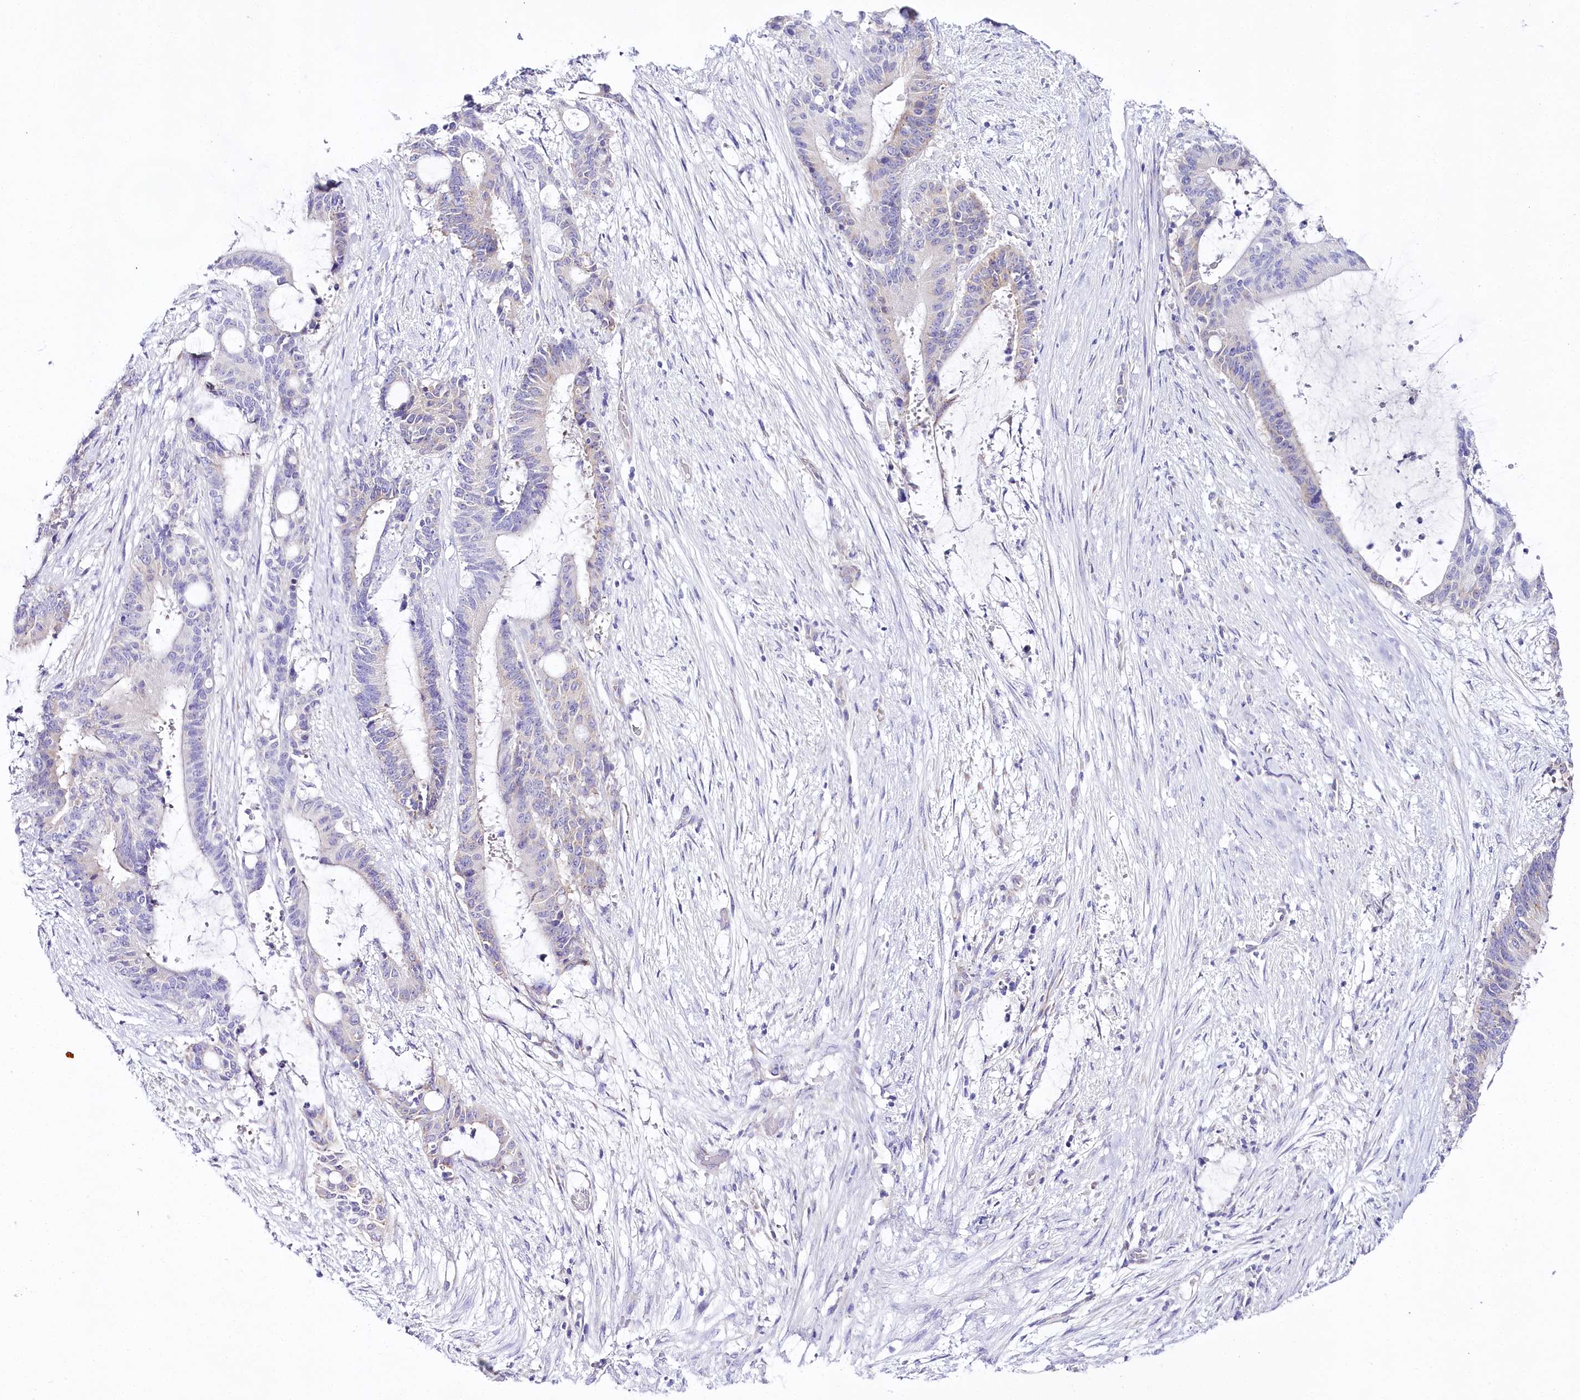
{"staining": {"intensity": "negative", "quantity": "none", "location": "none"}, "tissue": "liver cancer", "cell_type": "Tumor cells", "image_type": "cancer", "snomed": [{"axis": "morphology", "description": "Normal tissue, NOS"}, {"axis": "morphology", "description": "Cholangiocarcinoma"}, {"axis": "topography", "description": "Liver"}, {"axis": "topography", "description": "Peripheral nerve tissue"}], "caption": "Tumor cells are negative for brown protein staining in liver cancer.", "gene": "CSN3", "patient": {"sex": "female", "age": 73}}